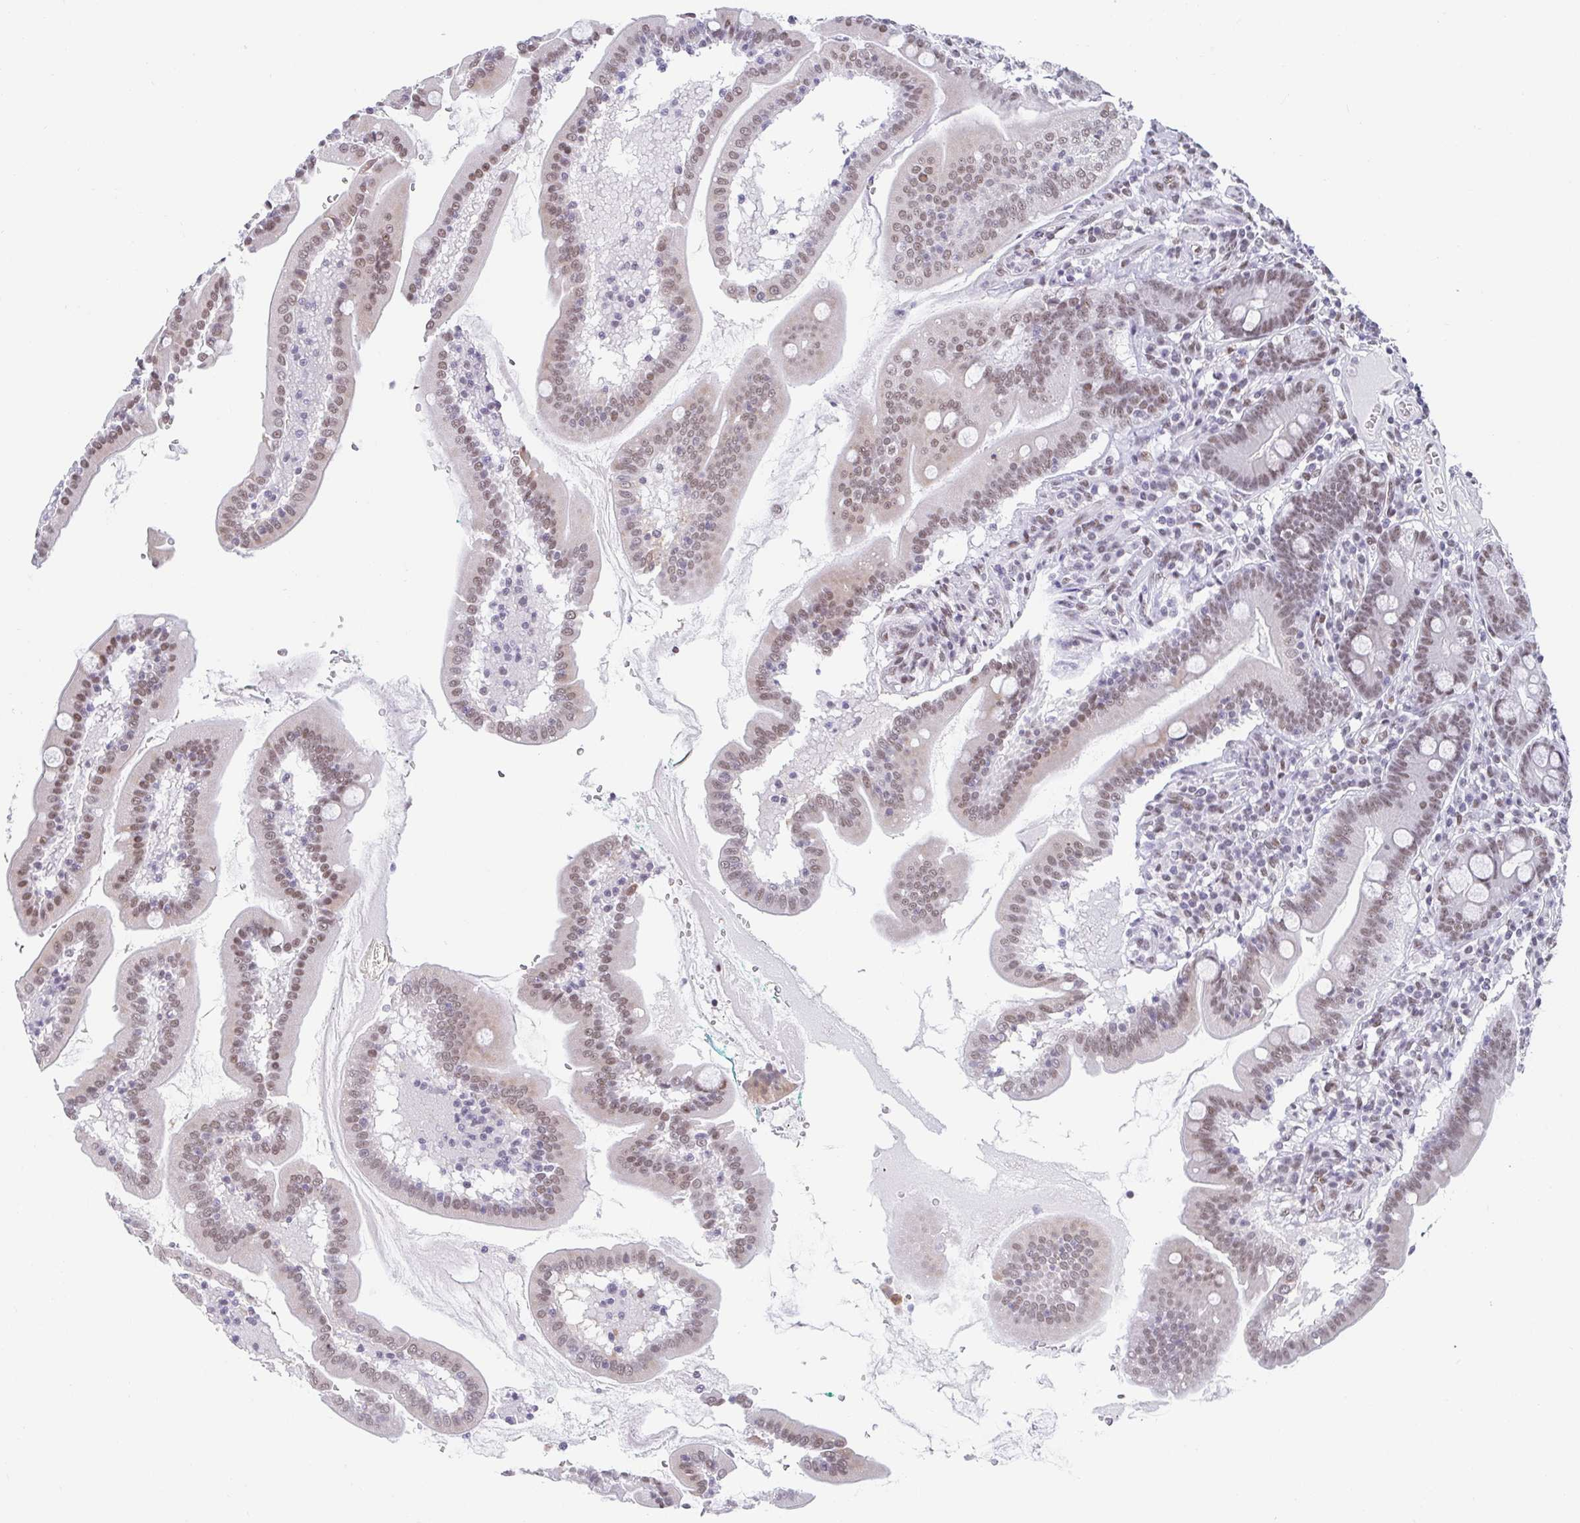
{"staining": {"intensity": "moderate", "quantity": ">75%", "location": "cytoplasmic/membranous,nuclear"}, "tissue": "duodenum", "cell_type": "Glandular cells", "image_type": "normal", "snomed": [{"axis": "morphology", "description": "Normal tissue, NOS"}, {"axis": "topography", "description": "Duodenum"}], "caption": "The micrograph demonstrates immunohistochemical staining of unremarkable duodenum. There is moderate cytoplasmic/membranous,nuclear staining is present in approximately >75% of glandular cells.", "gene": "SLC7A10", "patient": {"sex": "female", "age": 67}}